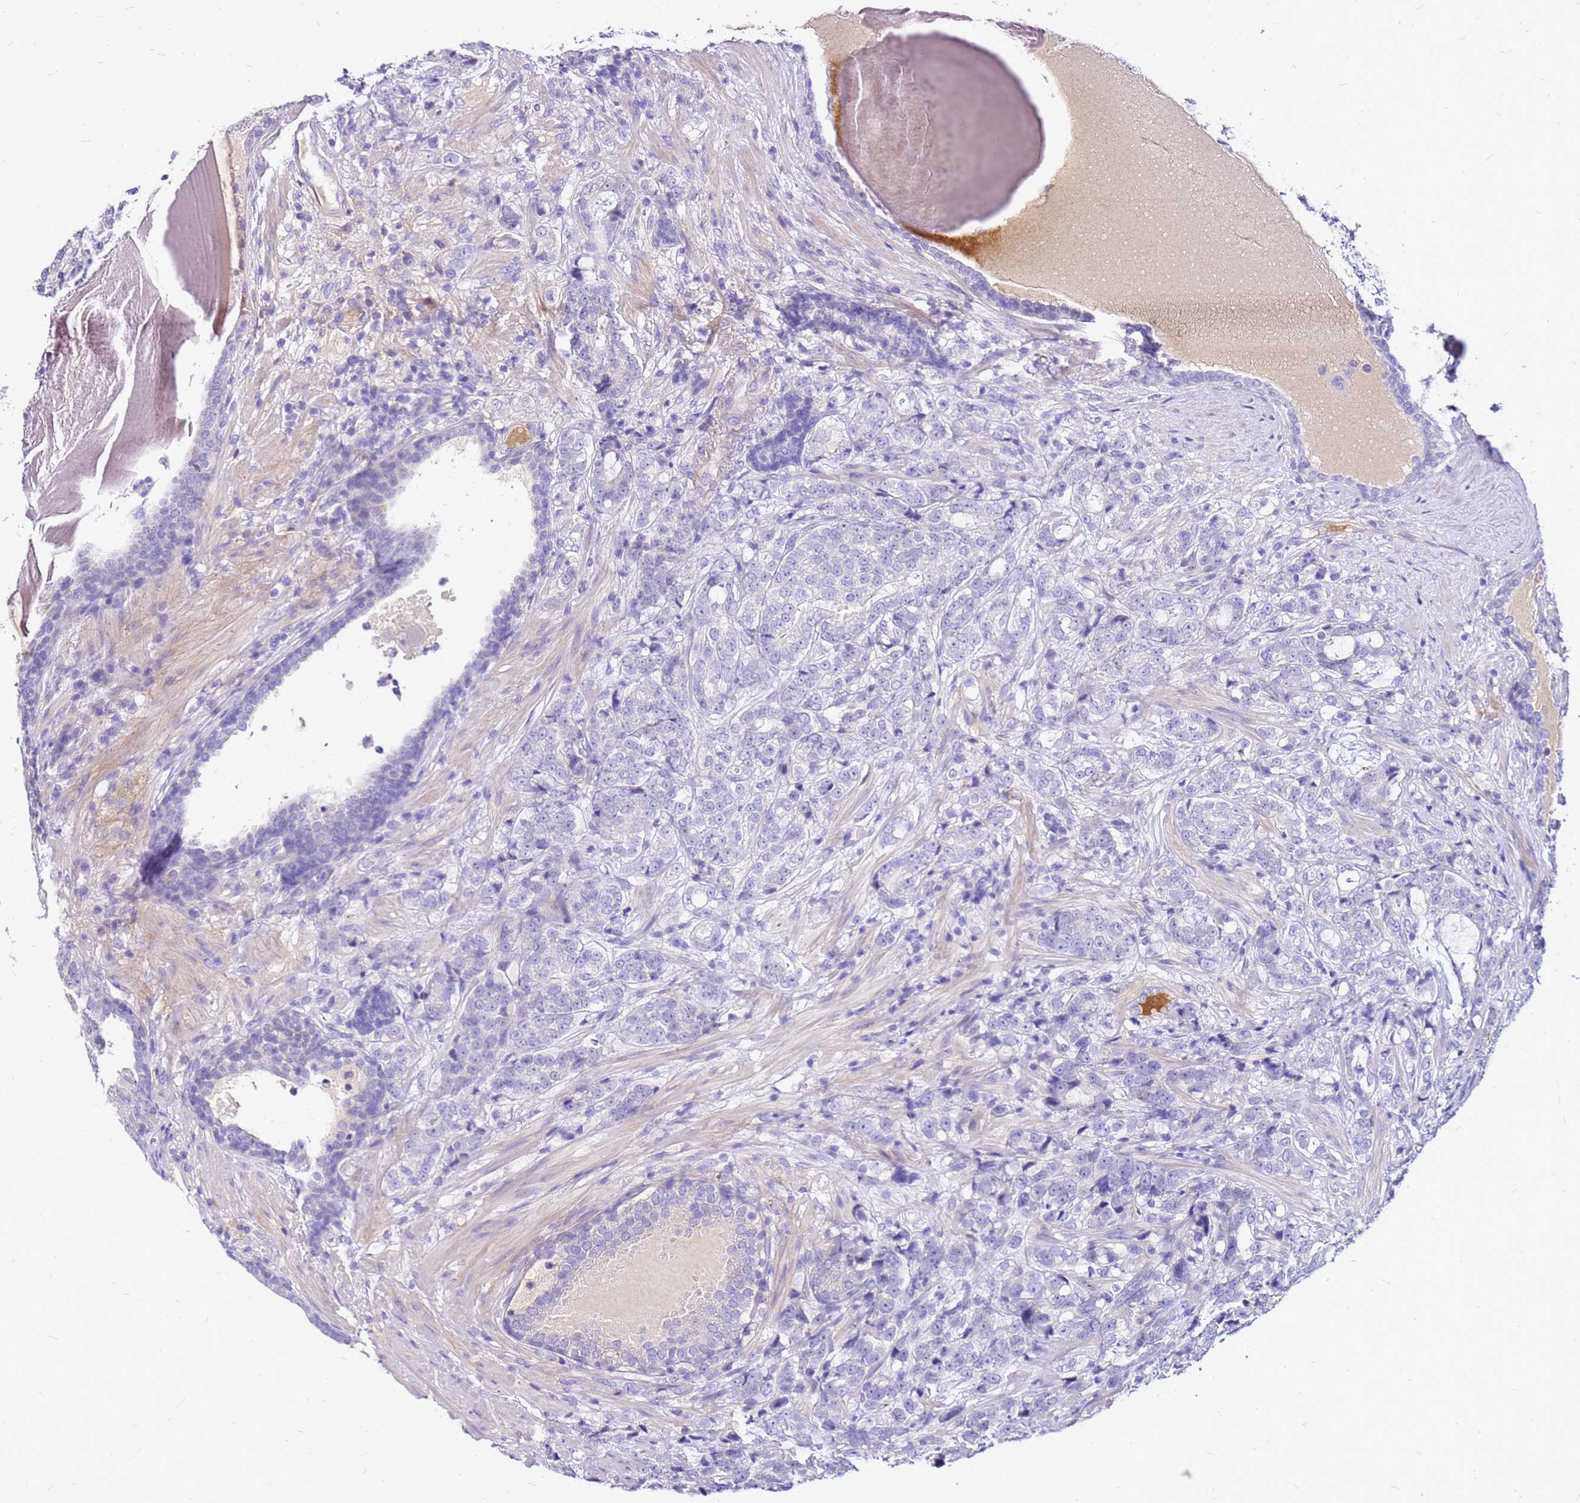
{"staining": {"intensity": "negative", "quantity": "none", "location": "none"}, "tissue": "prostate cancer", "cell_type": "Tumor cells", "image_type": "cancer", "snomed": [{"axis": "morphology", "description": "Adenocarcinoma, High grade"}, {"axis": "topography", "description": "Prostate"}], "caption": "This image is of high-grade adenocarcinoma (prostate) stained with immunohistochemistry (IHC) to label a protein in brown with the nuclei are counter-stained blue. There is no staining in tumor cells. (Brightfield microscopy of DAB immunohistochemistry (IHC) at high magnification).", "gene": "DCDC2B", "patient": {"sex": "male", "age": 67}}